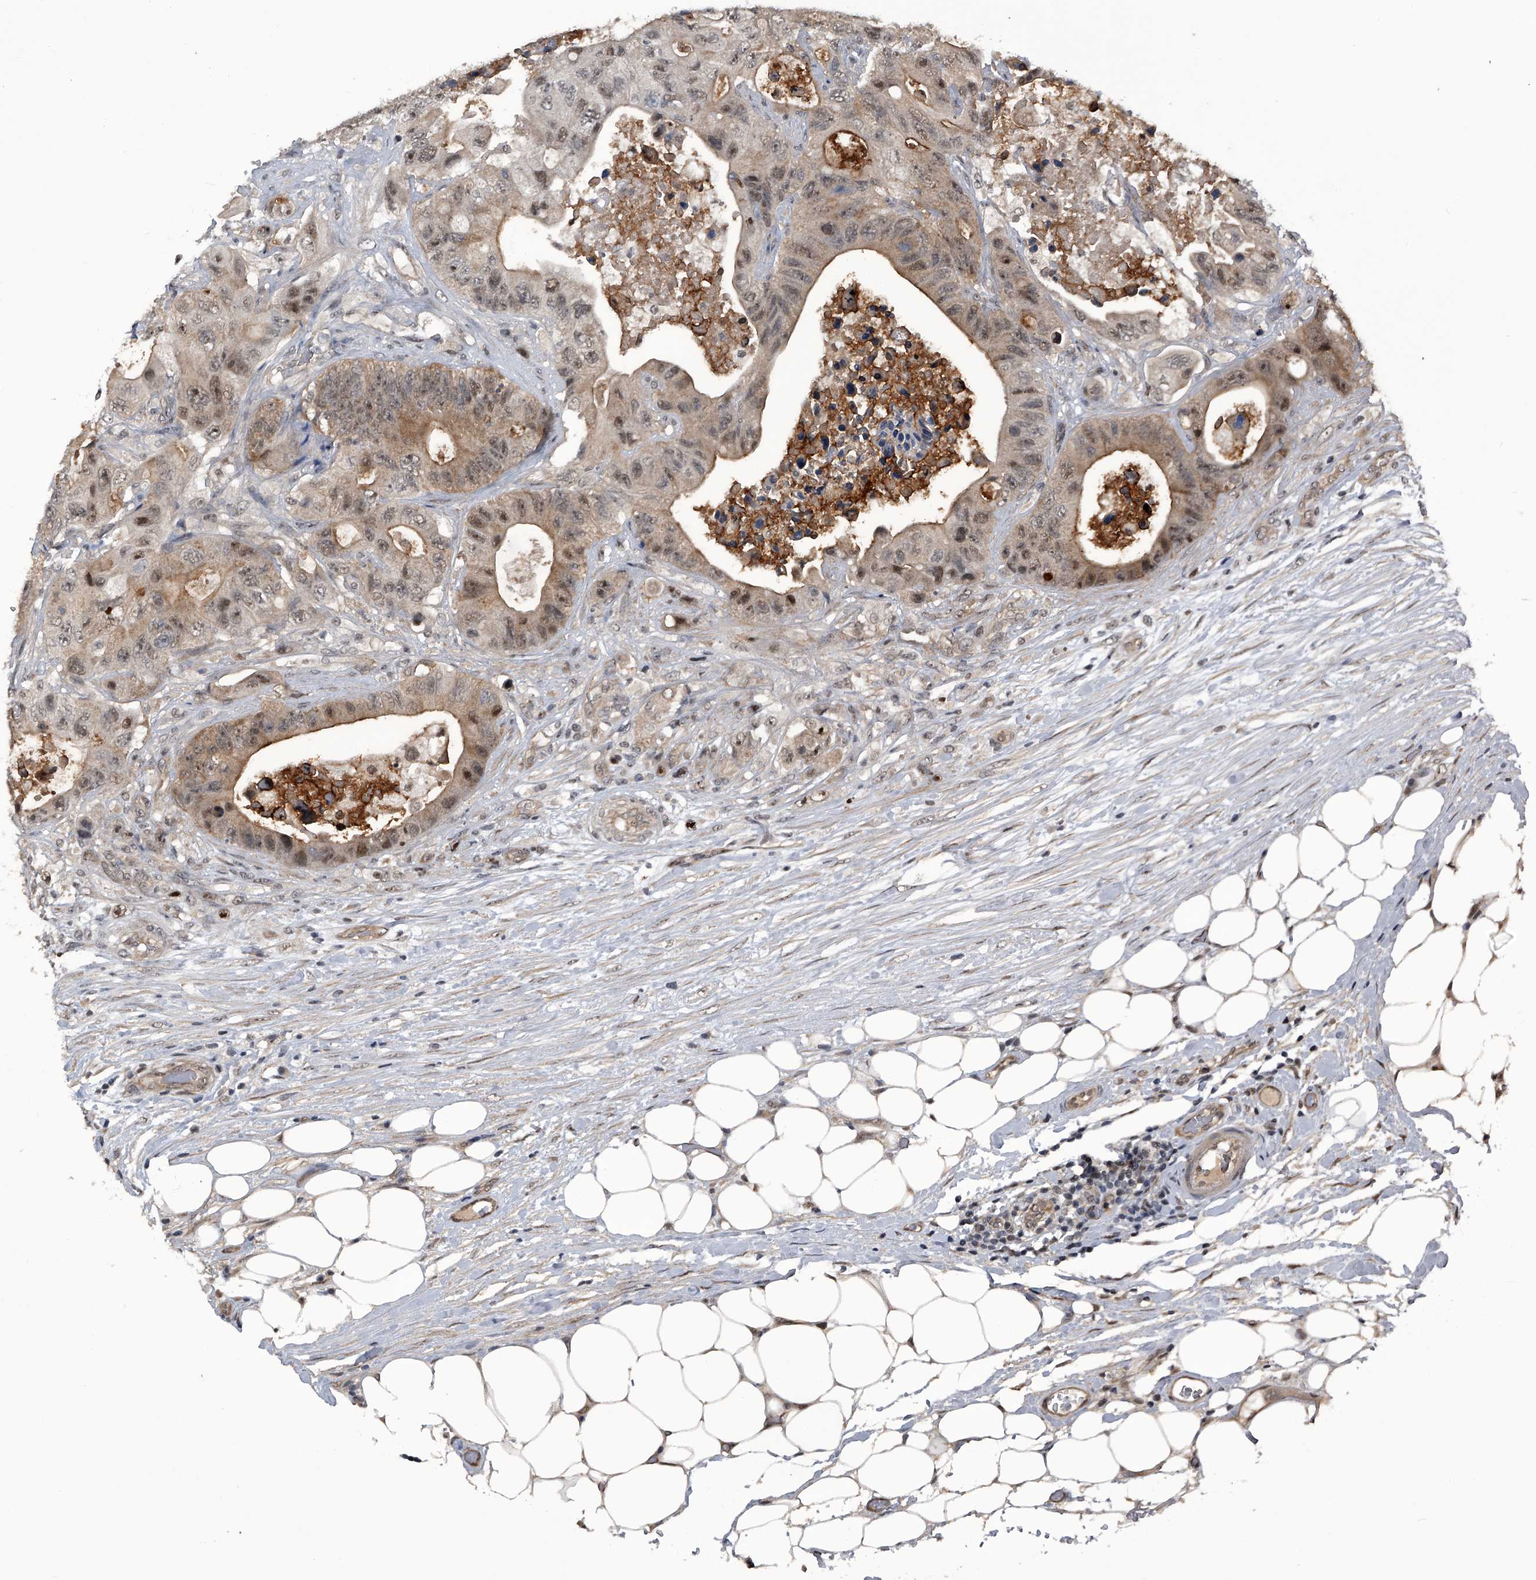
{"staining": {"intensity": "moderate", "quantity": ">75%", "location": "cytoplasmic/membranous,nuclear"}, "tissue": "colorectal cancer", "cell_type": "Tumor cells", "image_type": "cancer", "snomed": [{"axis": "morphology", "description": "Adenocarcinoma, NOS"}, {"axis": "topography", "description": "Colon"}], "caption": "An immunohistochemistry image of neoplastic tissue is shown. Protein staining in brown labels moderate cytoplasmic/membranous and nuclear positivity in colorectal adenocarcinoma within tumor cells.", "gene": "SLC12A8", "patient": {"sex": "female", "age": 46}}